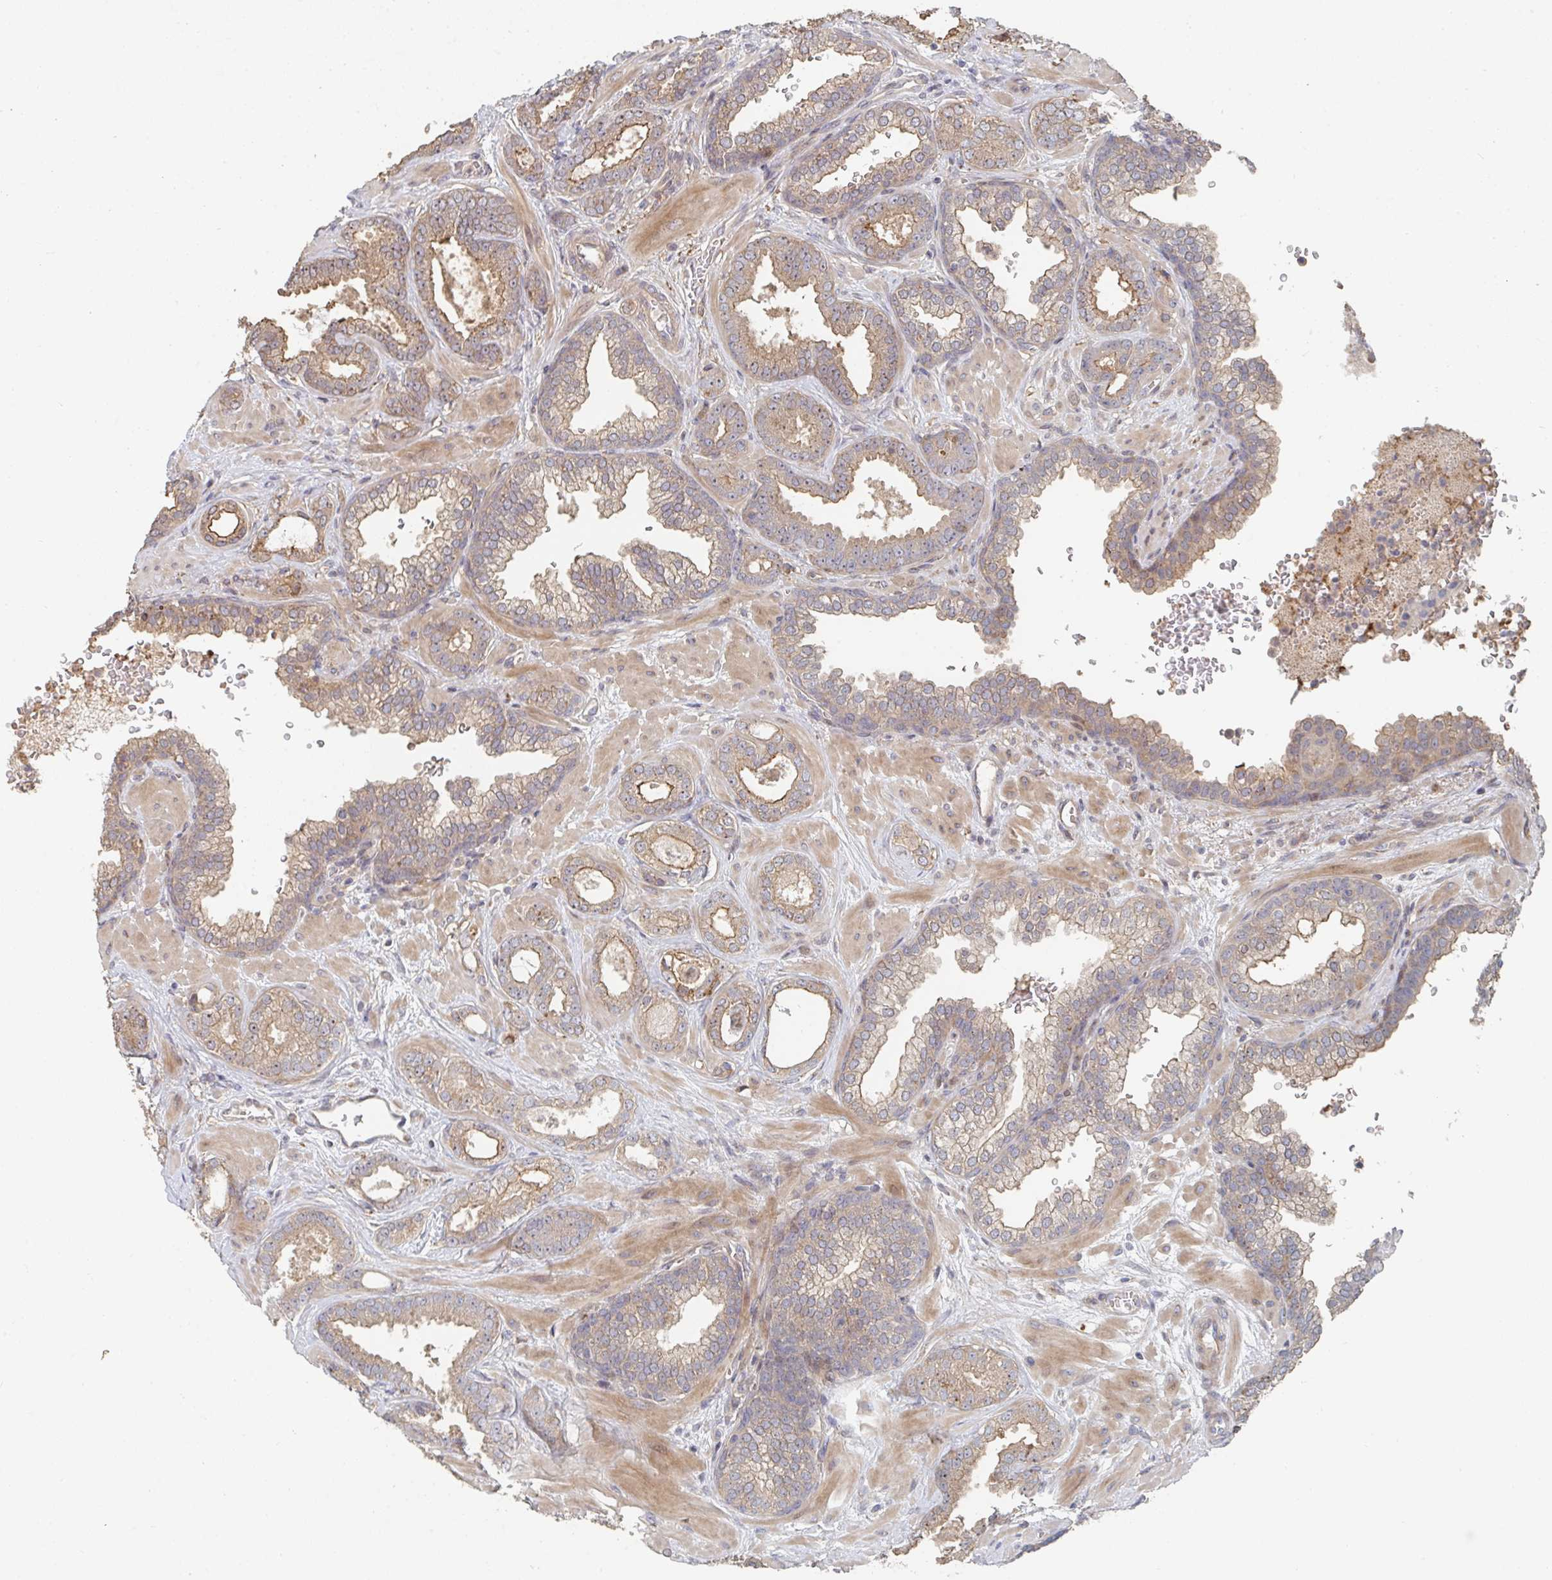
{"staining": {"intensity": "moderate", "quantity": "25%-75%", "location": "cytoplasmic/membranous"}, "tissue": "prostate cancer", "cell_type": "Tumor cells", "image_type": "cancer", "snomed": [{"axis": "morphology", "description": "Adenocarcinoma, High grade"}, {"axis": "topography", "description": "Prostate"}], "caption": "Immunohistochemistry image of human prostate high-grade adenocarcinoma stained for a protein (brown), which displays medium levels of moderate cytoplasmic/membranous staining in approximately 25%-75% of tumor cells.", "gene": "PTEN", "patient": {"sex": "male", "age": 58}}